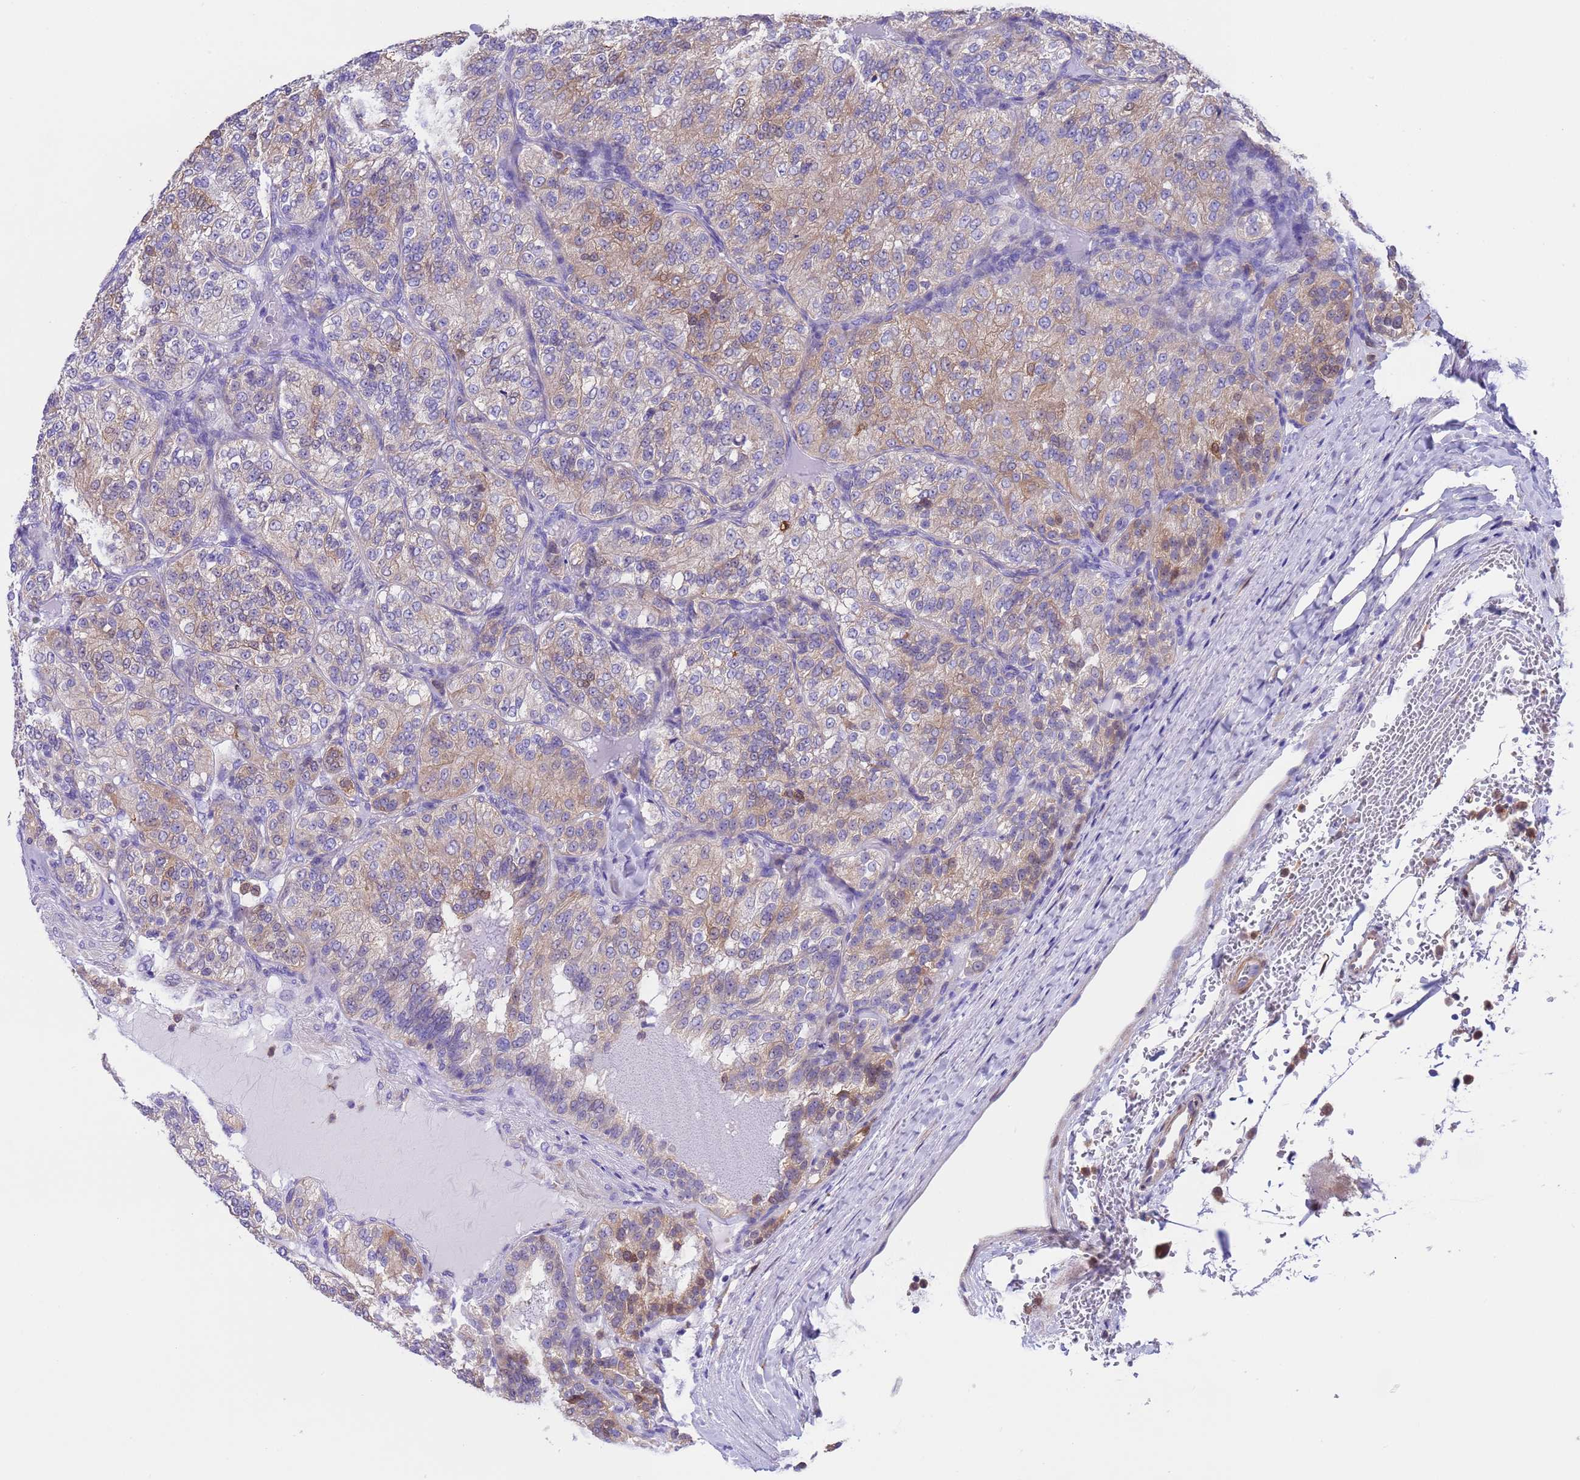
{"staining": {"intensity": "weak", "quantity": "25%-75%", "location": "cytoplasmic/membranous"}, "tissue": "renal cancer", "cell_type": "Tumor cells", "image_type": "cancer", "snomed": [{"axis": "morphology", "description": "Adenocarcinoma, NOS"}, {"axis": "topography", "description": "Kidney"}], "caption": "Renal cancer tissue demonstrates weak cytoplasmic/membranous expression in approximately 25%-75% of tumor cells, visualized by immunohistochemistry.", "gene": "C6orf47", "patient": {"sex": "female", "age": 63}}